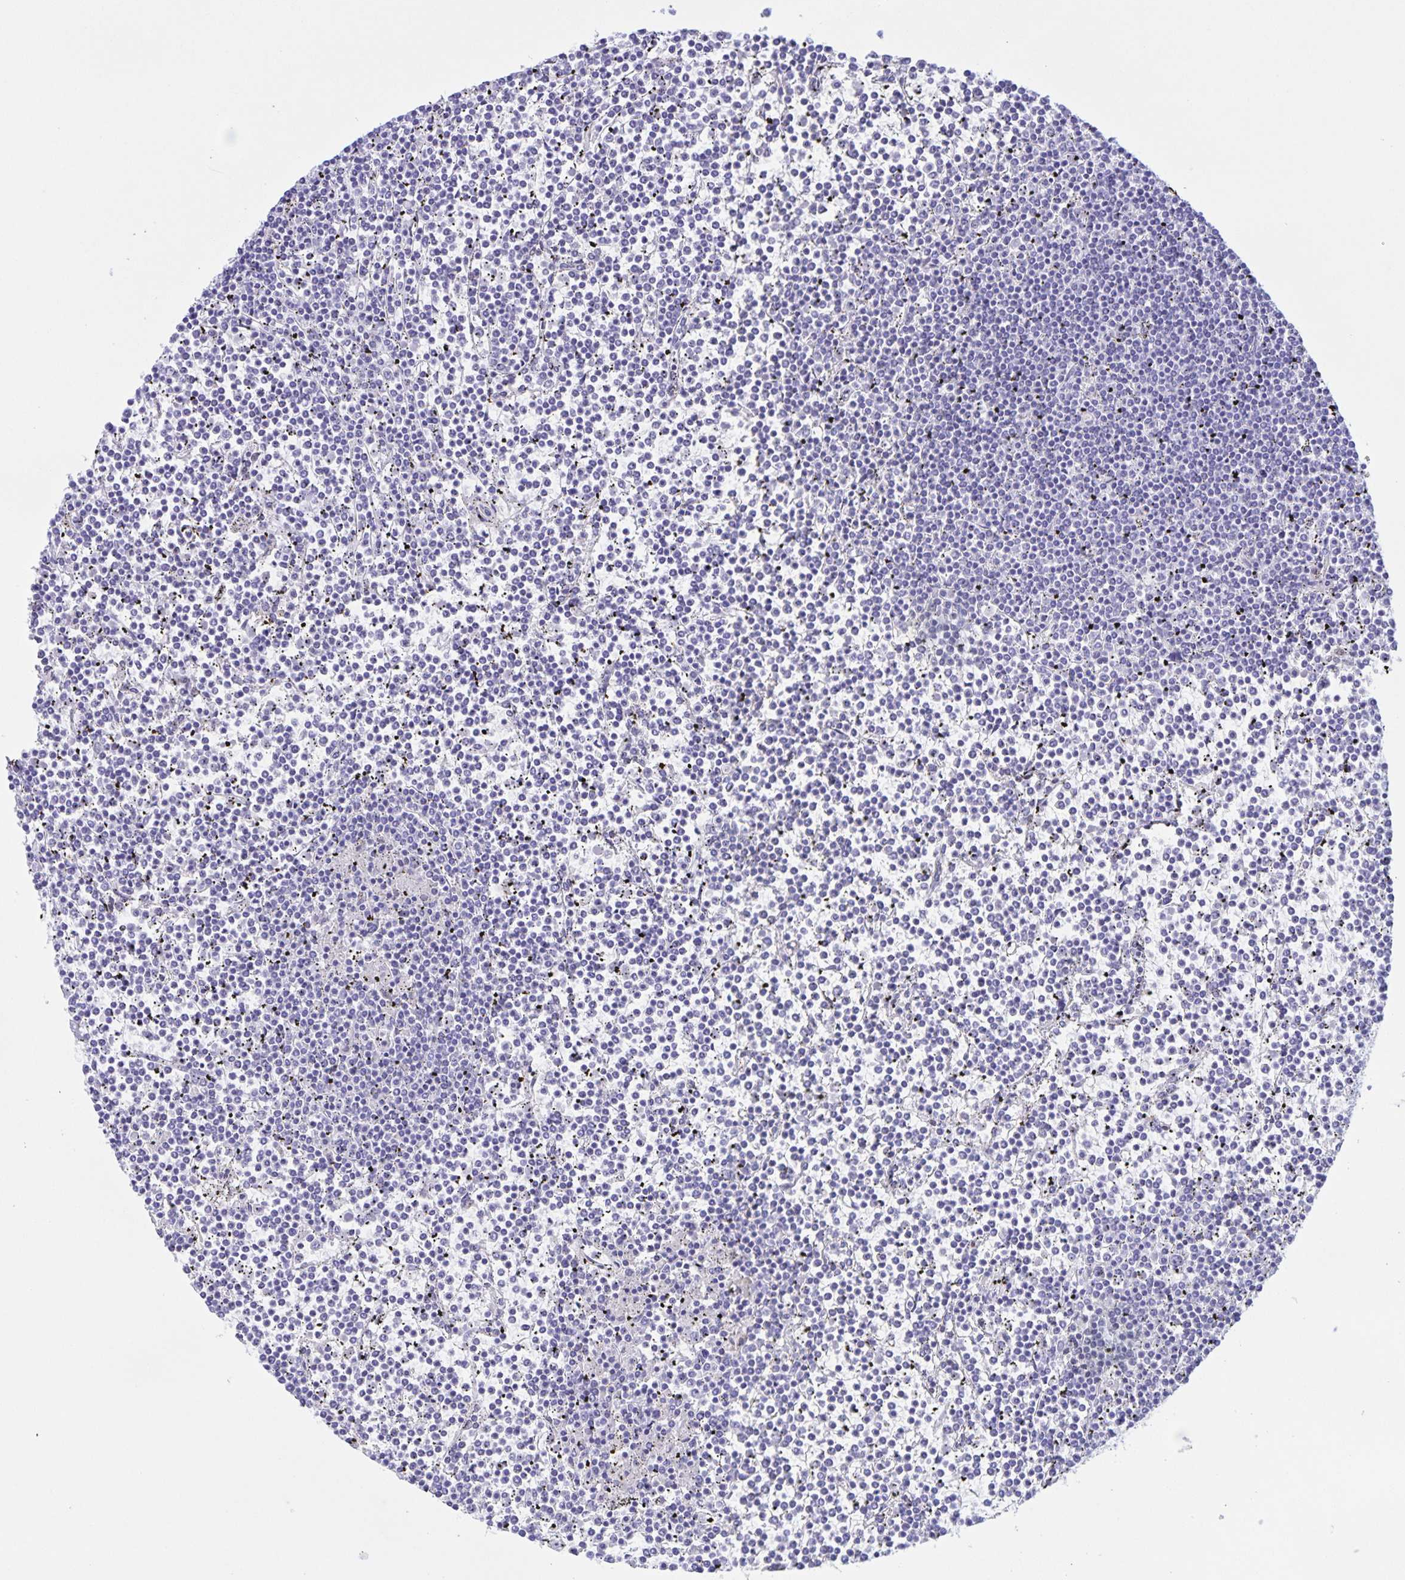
{"staining": {"intensity": "negative", "quantity": "none", "location": "none"}, "tissue": "lymphoma", "cell_type": "Tumor cells", "image_type": "cancer", "snomed": [{"axis": "morphology", "description": "Malignant lymphoma, non-Hodgkin's type, Low grade"}, {"axis": "topography", "description": "Spleen"}], "caption": "Lymphoma was stained to show a protein in brown. There is no significant positivity in tumor cells. The staining is performed using DAB brown chromogen with nuclei counter-stained in using hematoxylin.", "gene": "TGIF2LX", "patient": {"sex": "female", "age": 19}}